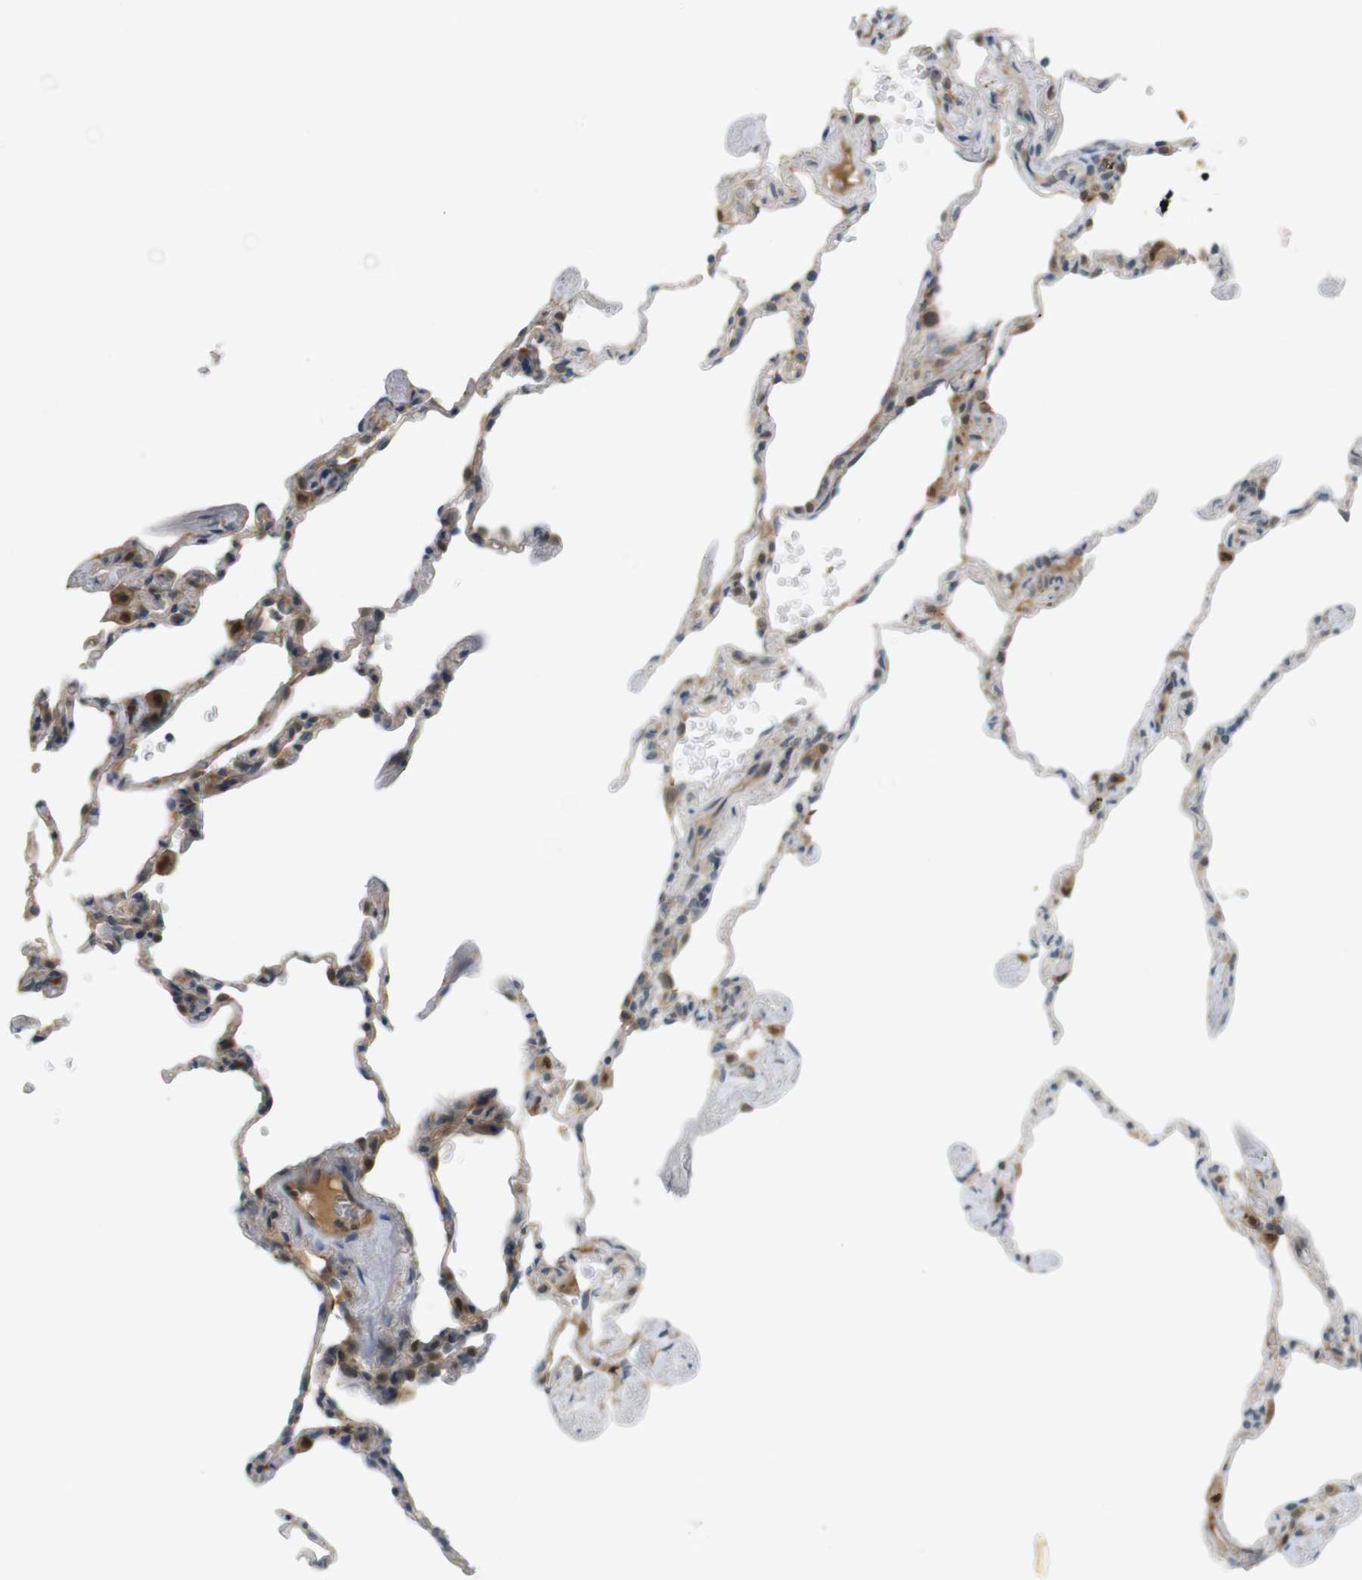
{"staining": {"intensity": "weak", "quantity": "25%-75%", "location": "cytoplasmic/membranous,nuclear"}, "tissue": "lung", "cell_type": "Alveolar cells", "image_type": "normal", "snomed": [{"axis": "morphology", "description": "Normal tissue, NOS"}, {"axis": "topography", "description": "Lung"}], "caption": "This photomicrograph exhibits normal lung stained with IHC to label a protein in brown. The cytoplasmic/membranous,nuclear of alveolar cells show weak positivity for the protein. Nuclei are counter-stained blue.", "gene": "ZDHHC20", "patient": {"sex": "male", "age": 59}}